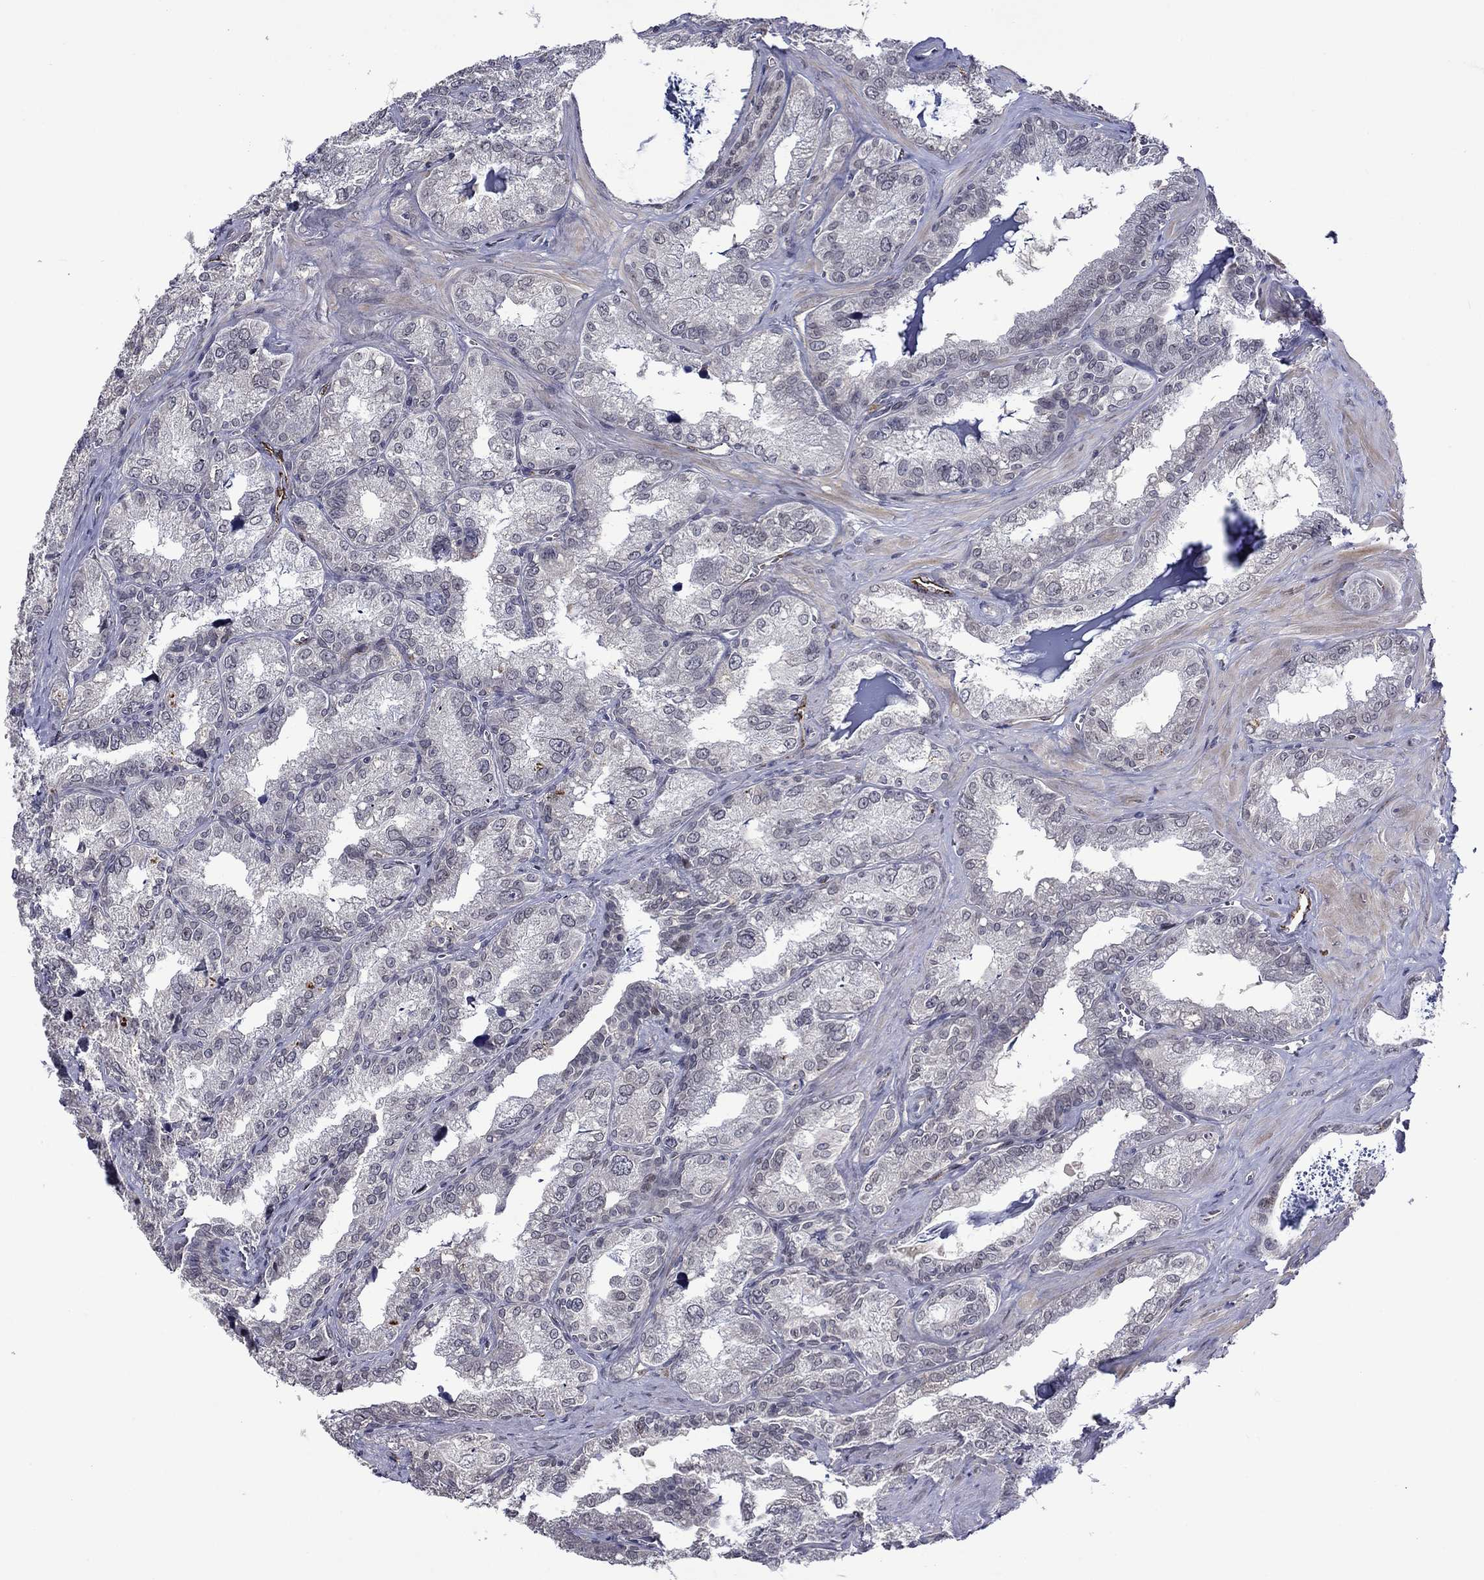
{"staining": {"intensity": "negative", "quantity": "none", "location": "none"}, "tissue": "seminal vesicle", "cell_type": "Glandular cells", "image_type": "normal", "snomed": [{"axis": "morphology", "description": "Normal tissue, NOS"}, {"axis": "topography", "description": "Seminal veicle"}], "caption": "There is no significant expression in glandular cells of seminal vesicle. (Brightfield microscopy of DAB immunohistochemistry at high magnification).", "gene": "SLITRK1", "patient": {"sex": "male", "age": 57}}